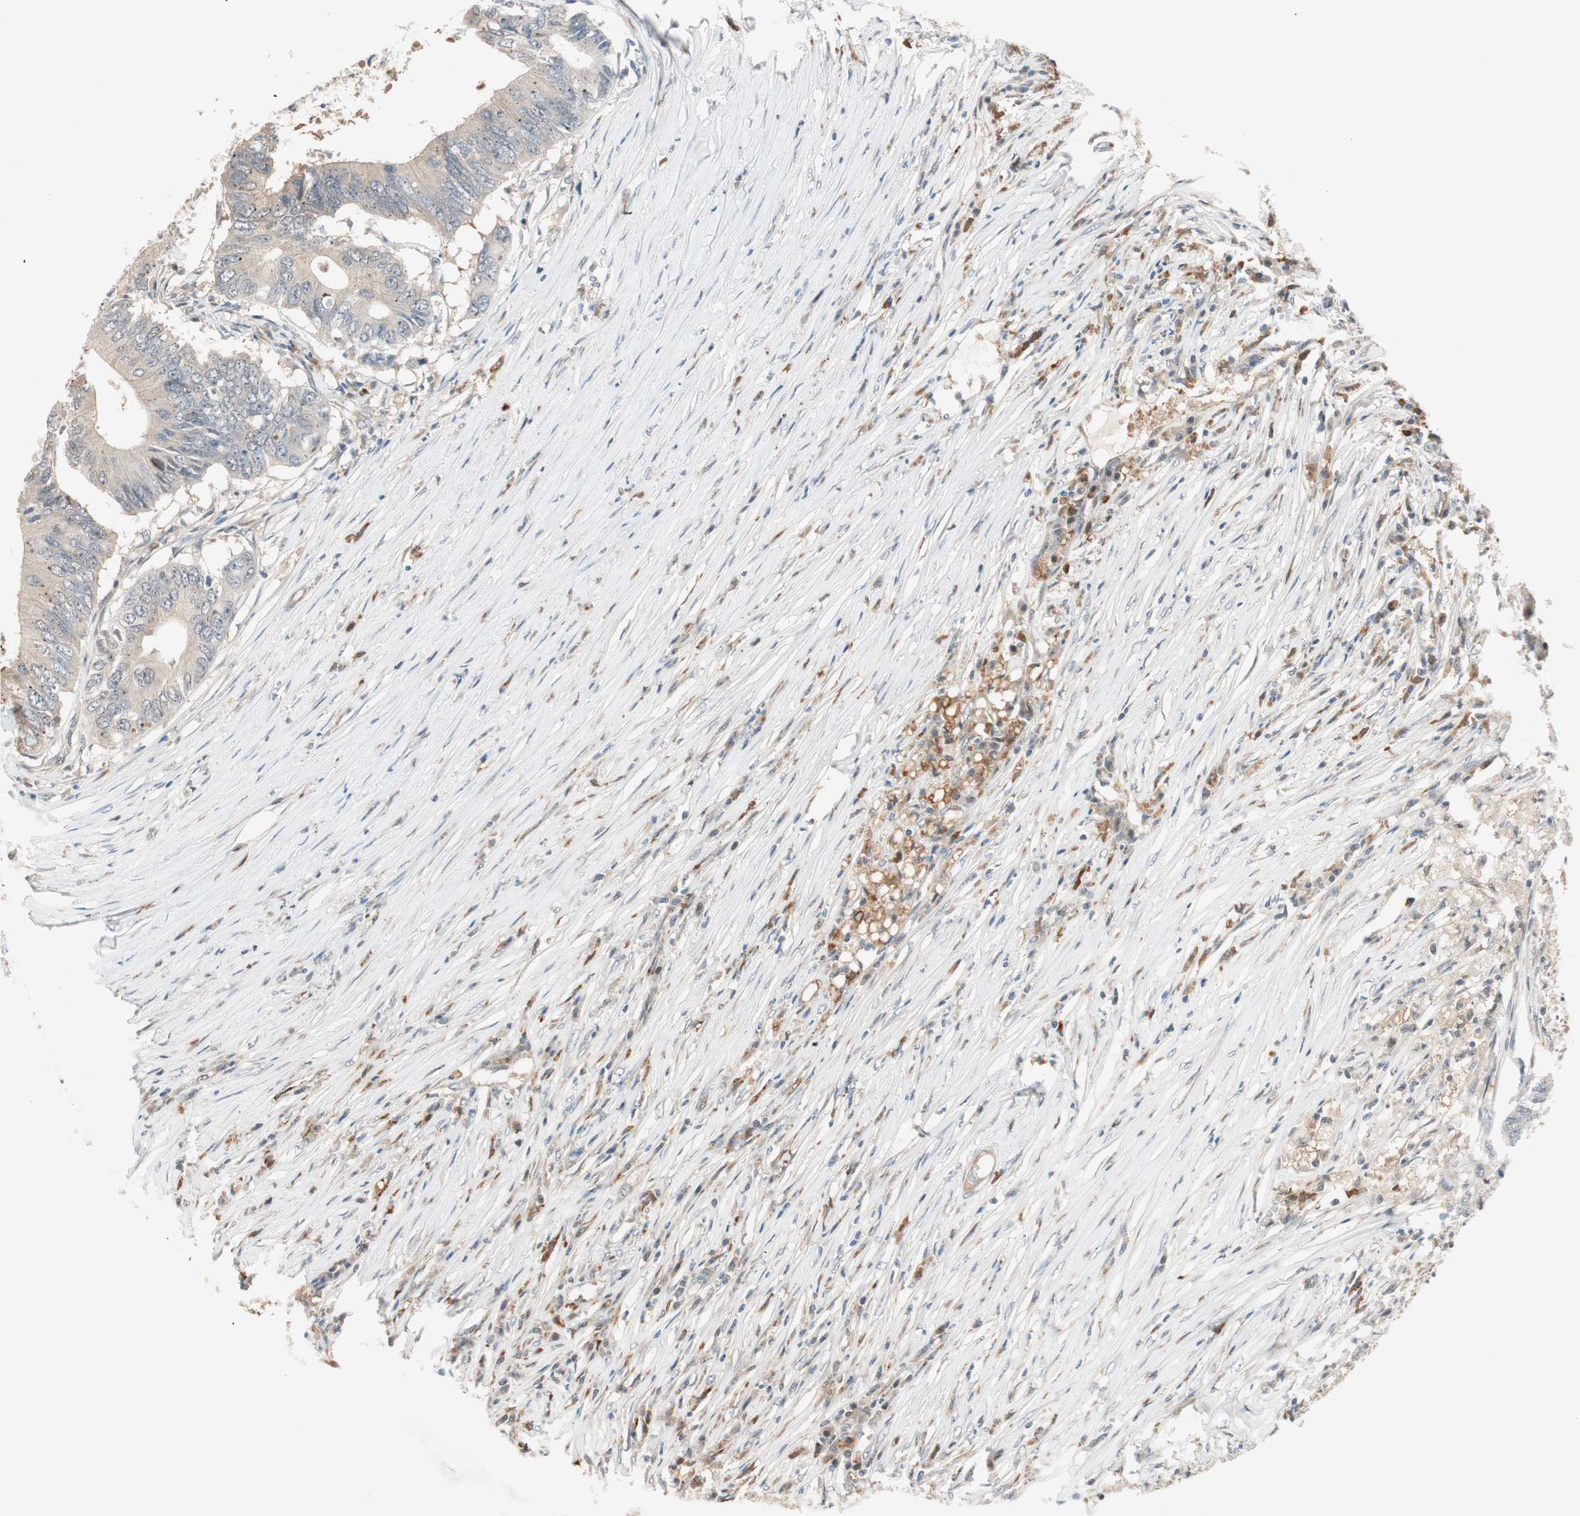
{"staining": {"intensity": "weak", "quantity": ">75%", "location": "cytoplasmic/membranous"}, "tissue": "colorectal cancer", "cell_type": "Tumor cells", "image_type": "cancer", "snomed": [{"axis": "morphology", "description": "Adenocarcinoma, NOS"}, {"axis": "topography", "description": "Colon"}], "caption": "Brown immunohistochemical staining in human colorectal cancer exhibits weak cytoplasmic/membranous staining in approximately >75% of tumor cells.", "gene": "PIK3R3", "patient": {"sex": "male", "age": 71}}